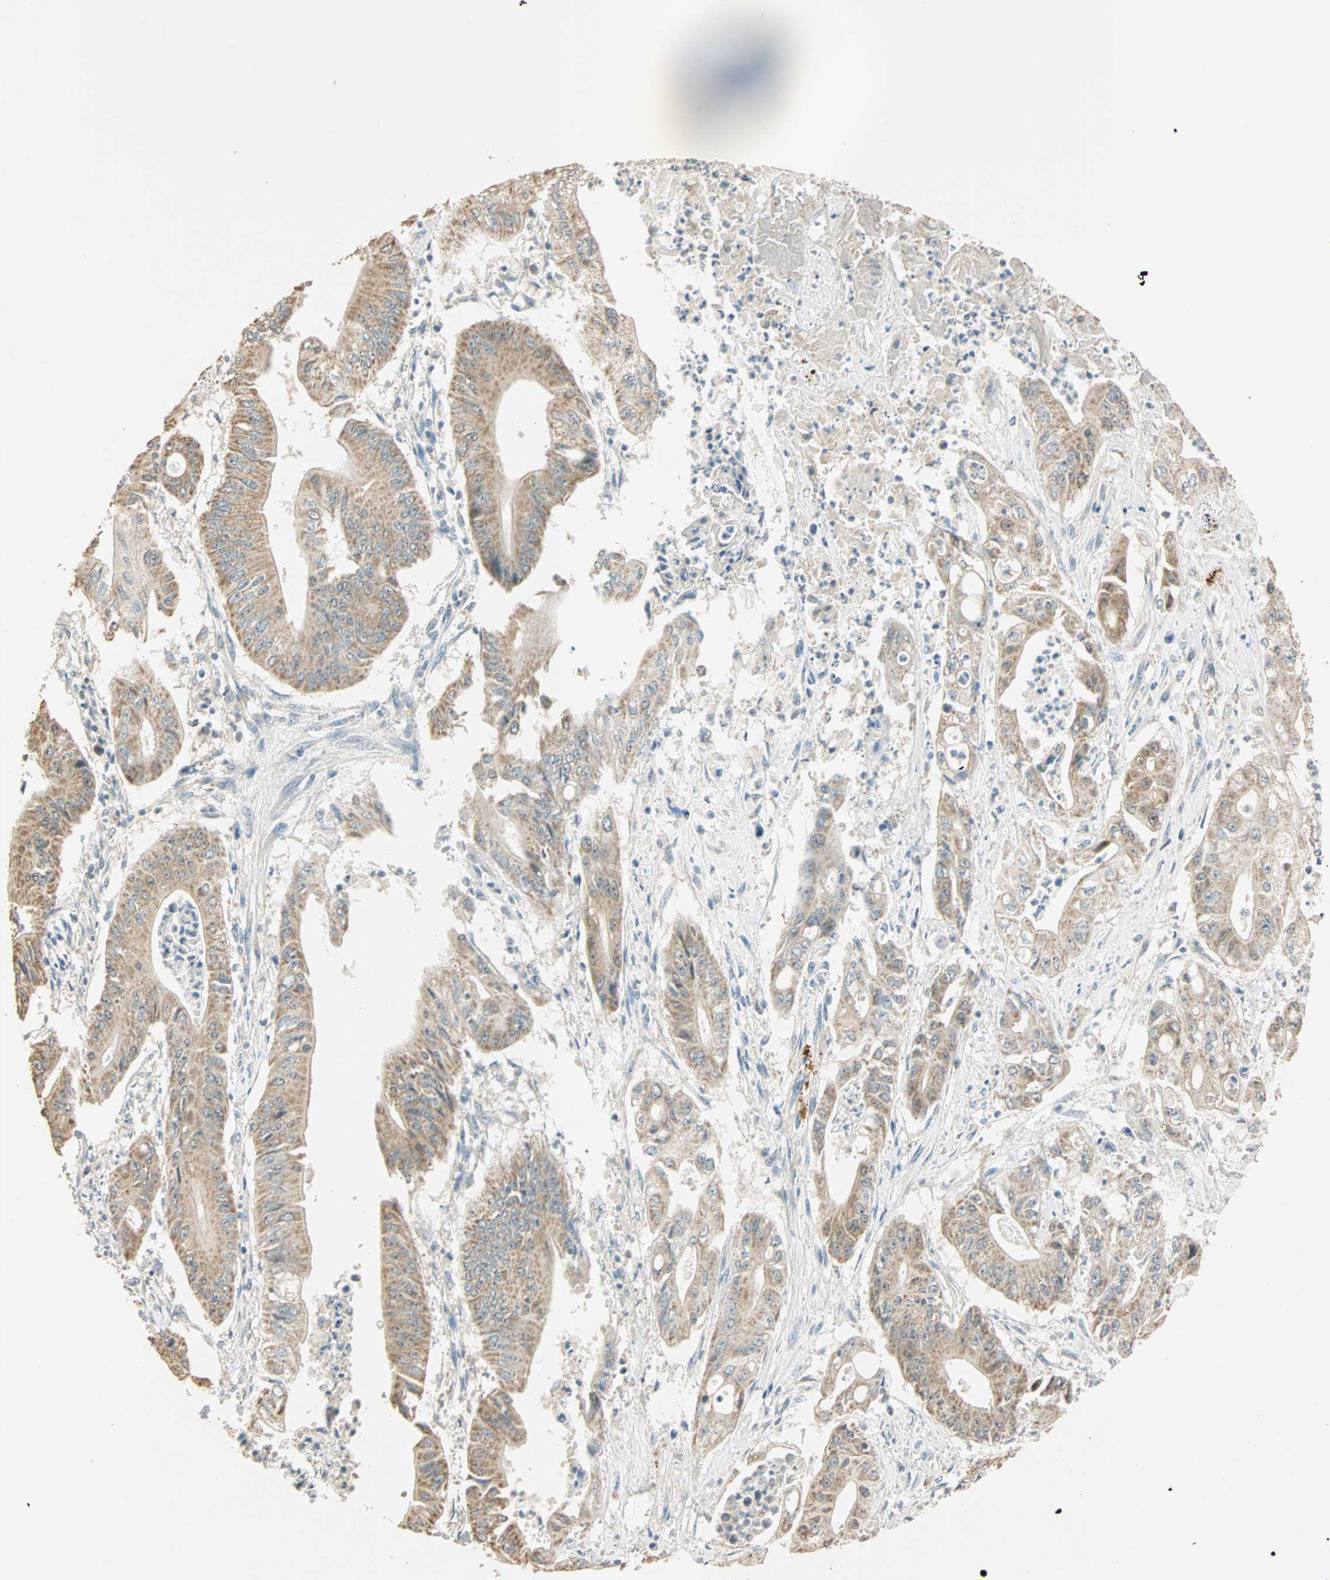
{"staining": {"intensity": "moderate", "quantity": ">75%", "location": "cytoplasmic/membranous"}, "tissue": "pancreatic cancer", "cell_type": "Tumor cells", "image_type": "cancer", "snomed": [{"axis": "morphology", "description": "Normal tissue, NOS"}, {"axis": "topography", "description": "Lymph node"}], "caption": "Immunohistochemical staining of human pancreatic cancer shows moderate cytoplasmic/membranous protein positivity in approximately >75% of tumor cells. (Stains: DAB in brown, nuclei in blue, Microscopy: brightfield microscopy at high magnification).", "gene": "RAD18", "patient": {"sex": "male", "age": 62}}